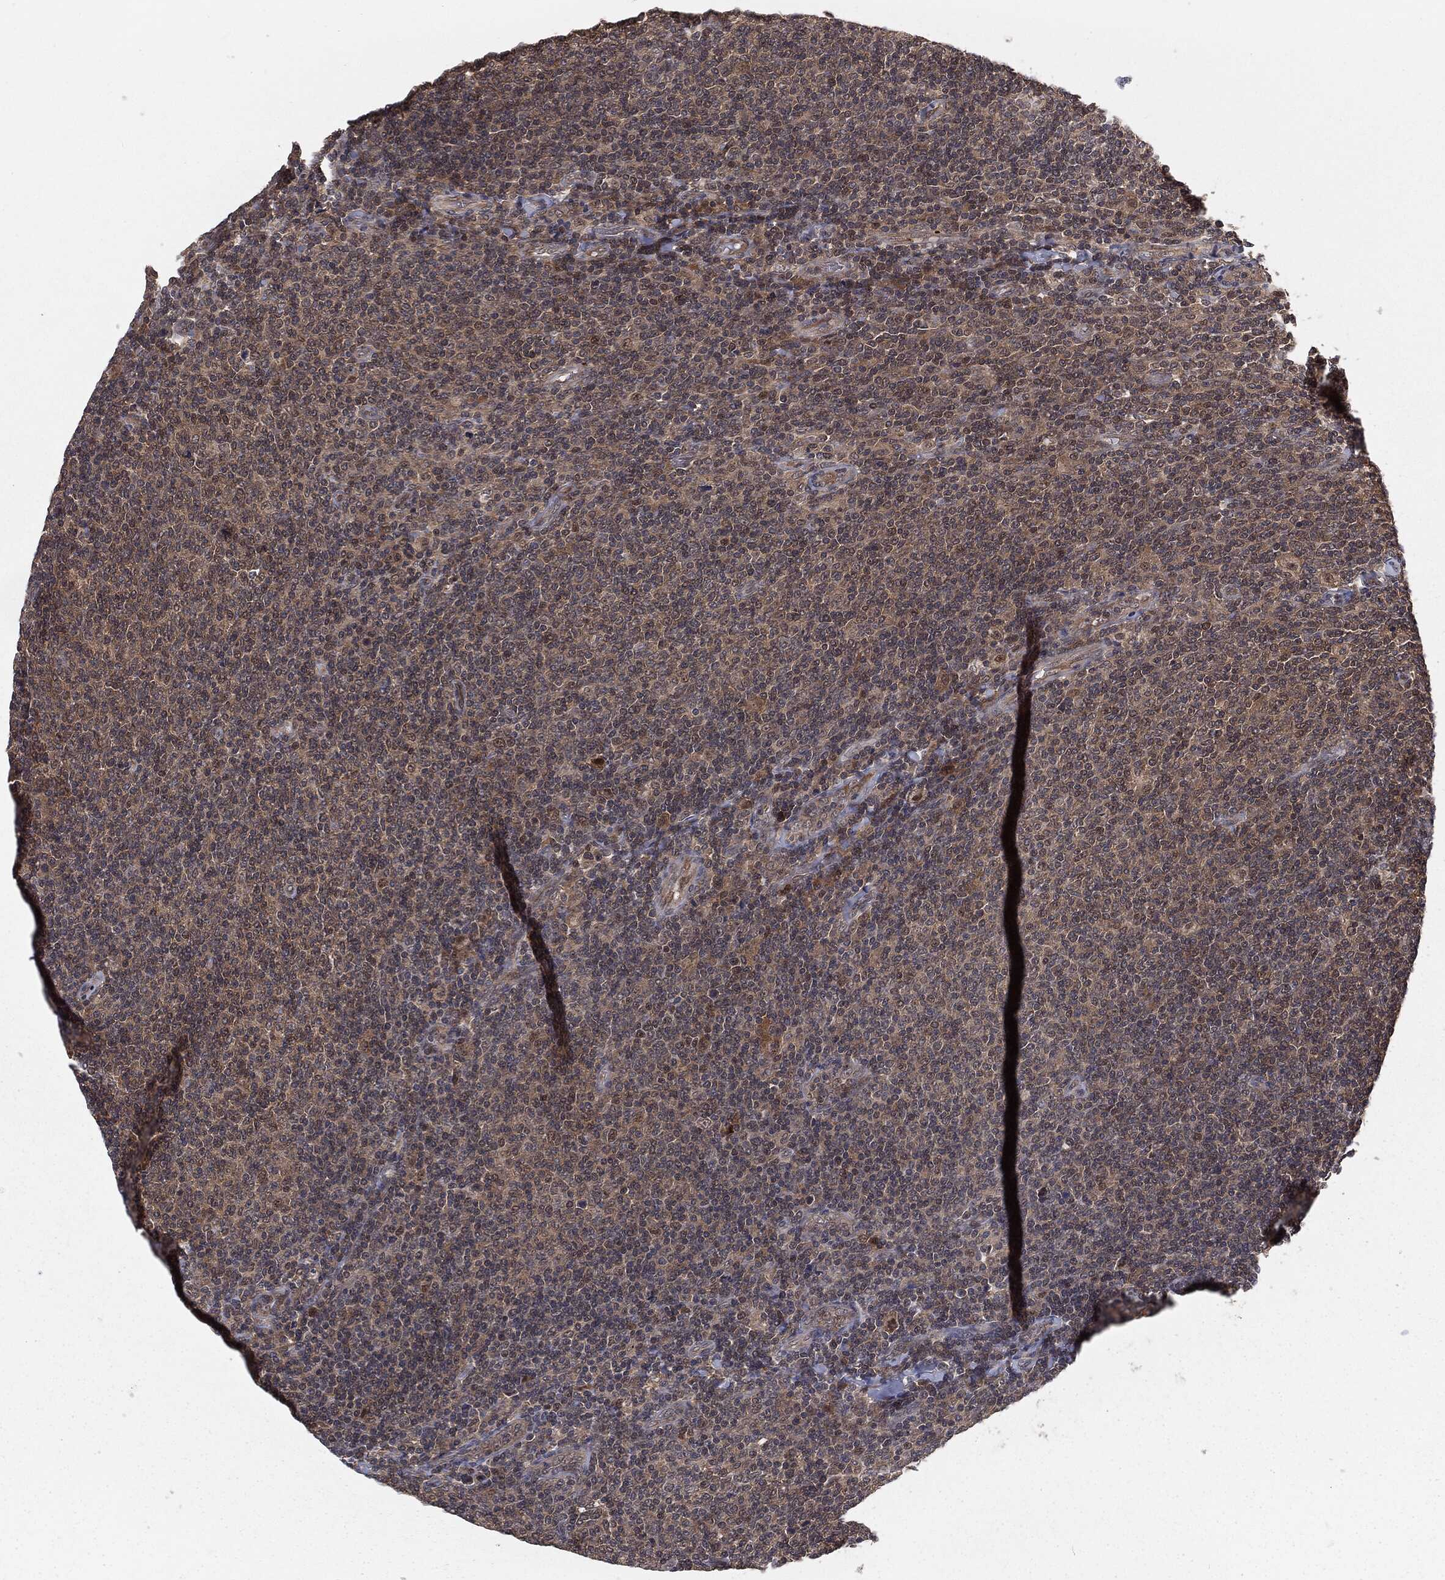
{"staining": {"intensity": "weak", "quantity": ">75%", "location": "cytoplasmic/membranous"}, "tissue": "lymphoma", "cell_type": "Tumor cells", "image_type": "cancer", "snomed": [{"axis": "morphology", "description": "Malignant lymphoma, non-Hodgkin's type, Low grade"}, {"axis": "topography", "description": "Lymph node"}], "caption": "Human low-grade malignant lymphoma, non-Hodgkin's type stained for a protein (brown) displays weak cytoplasmic/membranous positive staining in about >75% of tumor cells.", "gene": "FBXO7", "patient": {"sex": "male", "age": 52}}